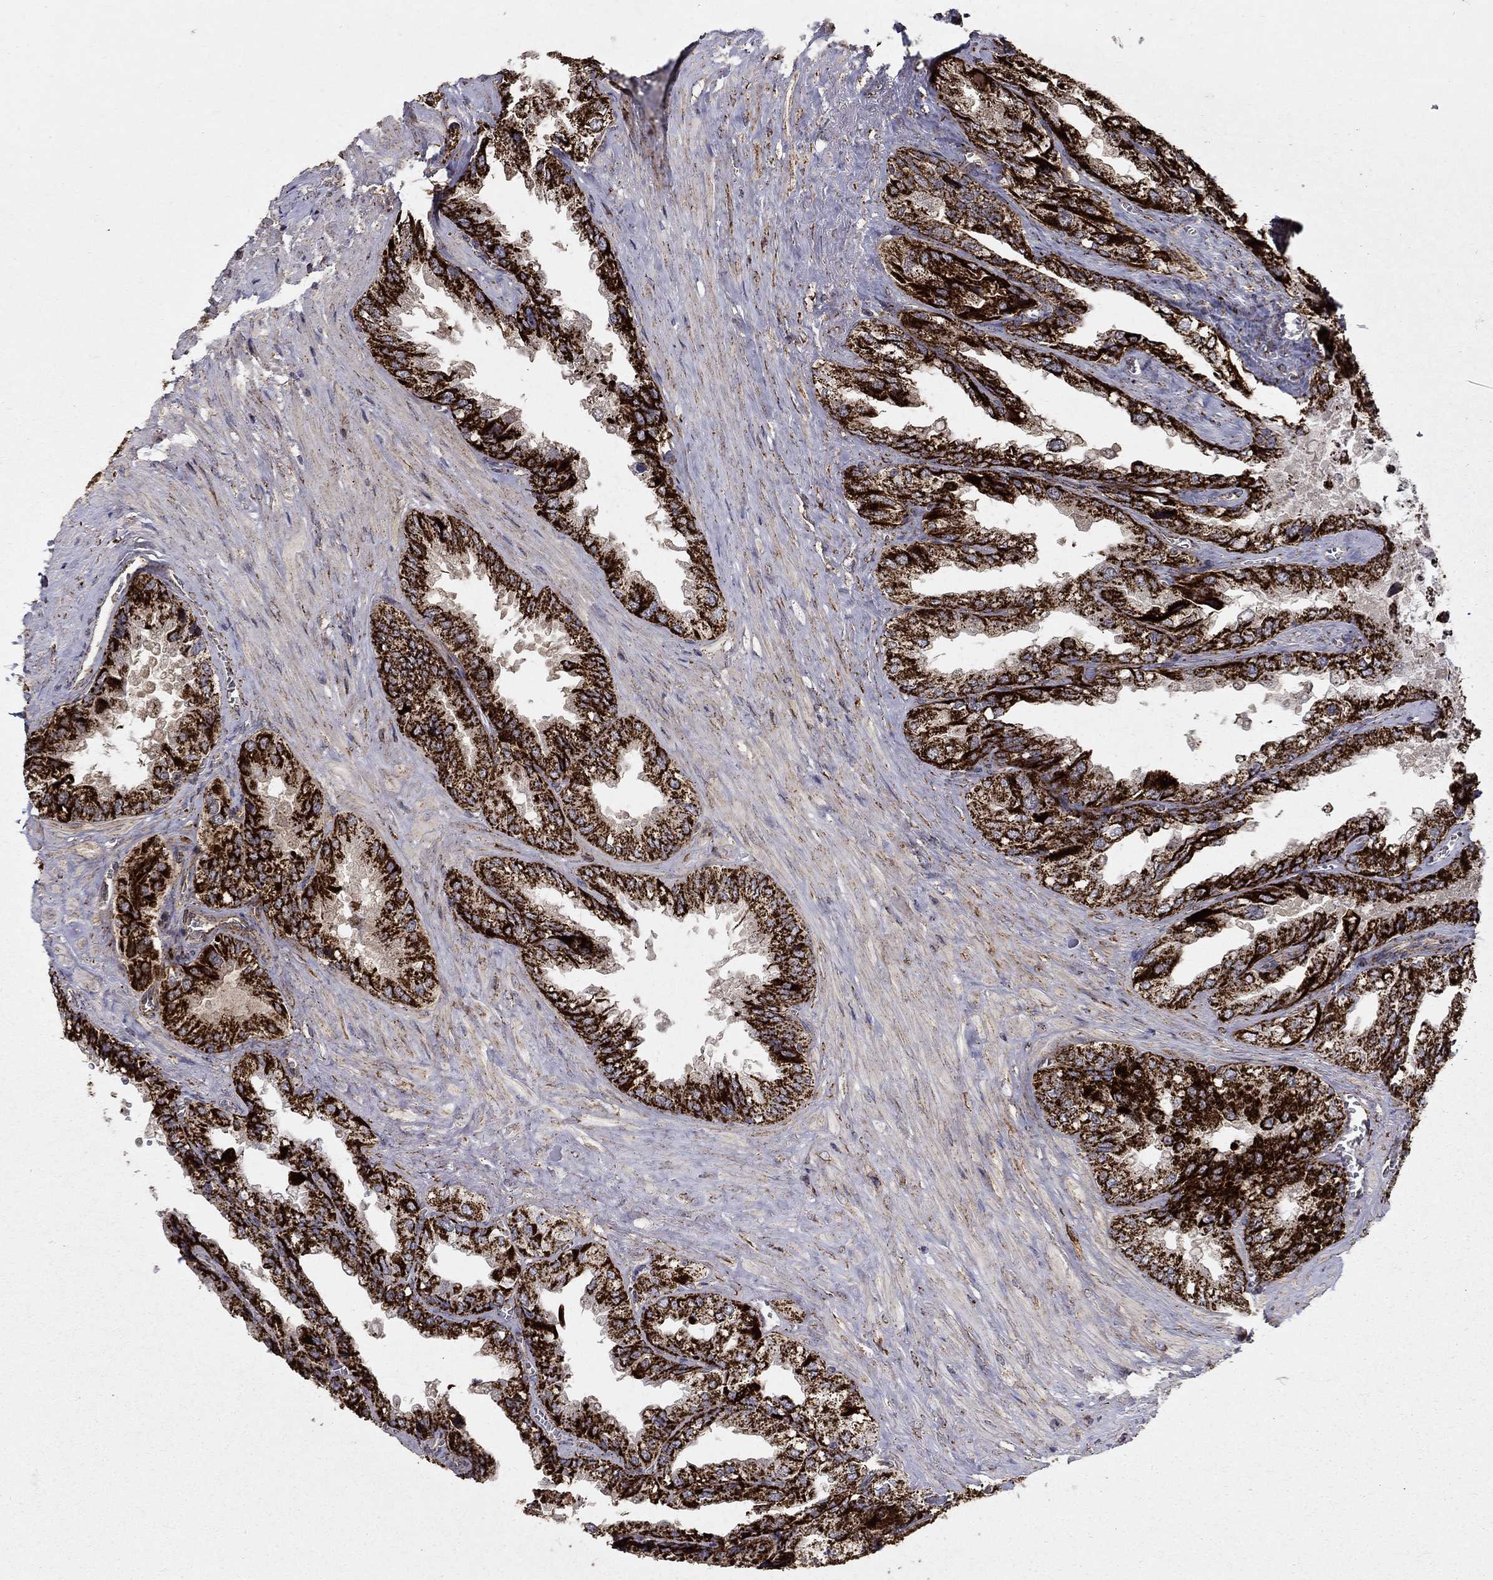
{"staining": {"intensity": "strong", "quantity": ">75%", "location": "cytoplasmic/membranous"}, "tissue": "seminal vesicle", "cell_type": "Glandular cells", "image_type": "normal", "snomed": [{"axis": "morphology", "description": "Normal tissue, NOS"}, {"axis": "topography", "description": "Seminal veicle"}], "caption": "IHC photomicrograph of normal seminal vesicle: seminal vesicle stained using immunohistochemistry displays high levels of strong protein expression localized specifically in the cytoplasmic/membranous of glandular cells, appearing as a cytoplasmic/membranous brown color.", "gene": "GCSH", "patient": {"sex": "male", "age": 67}}